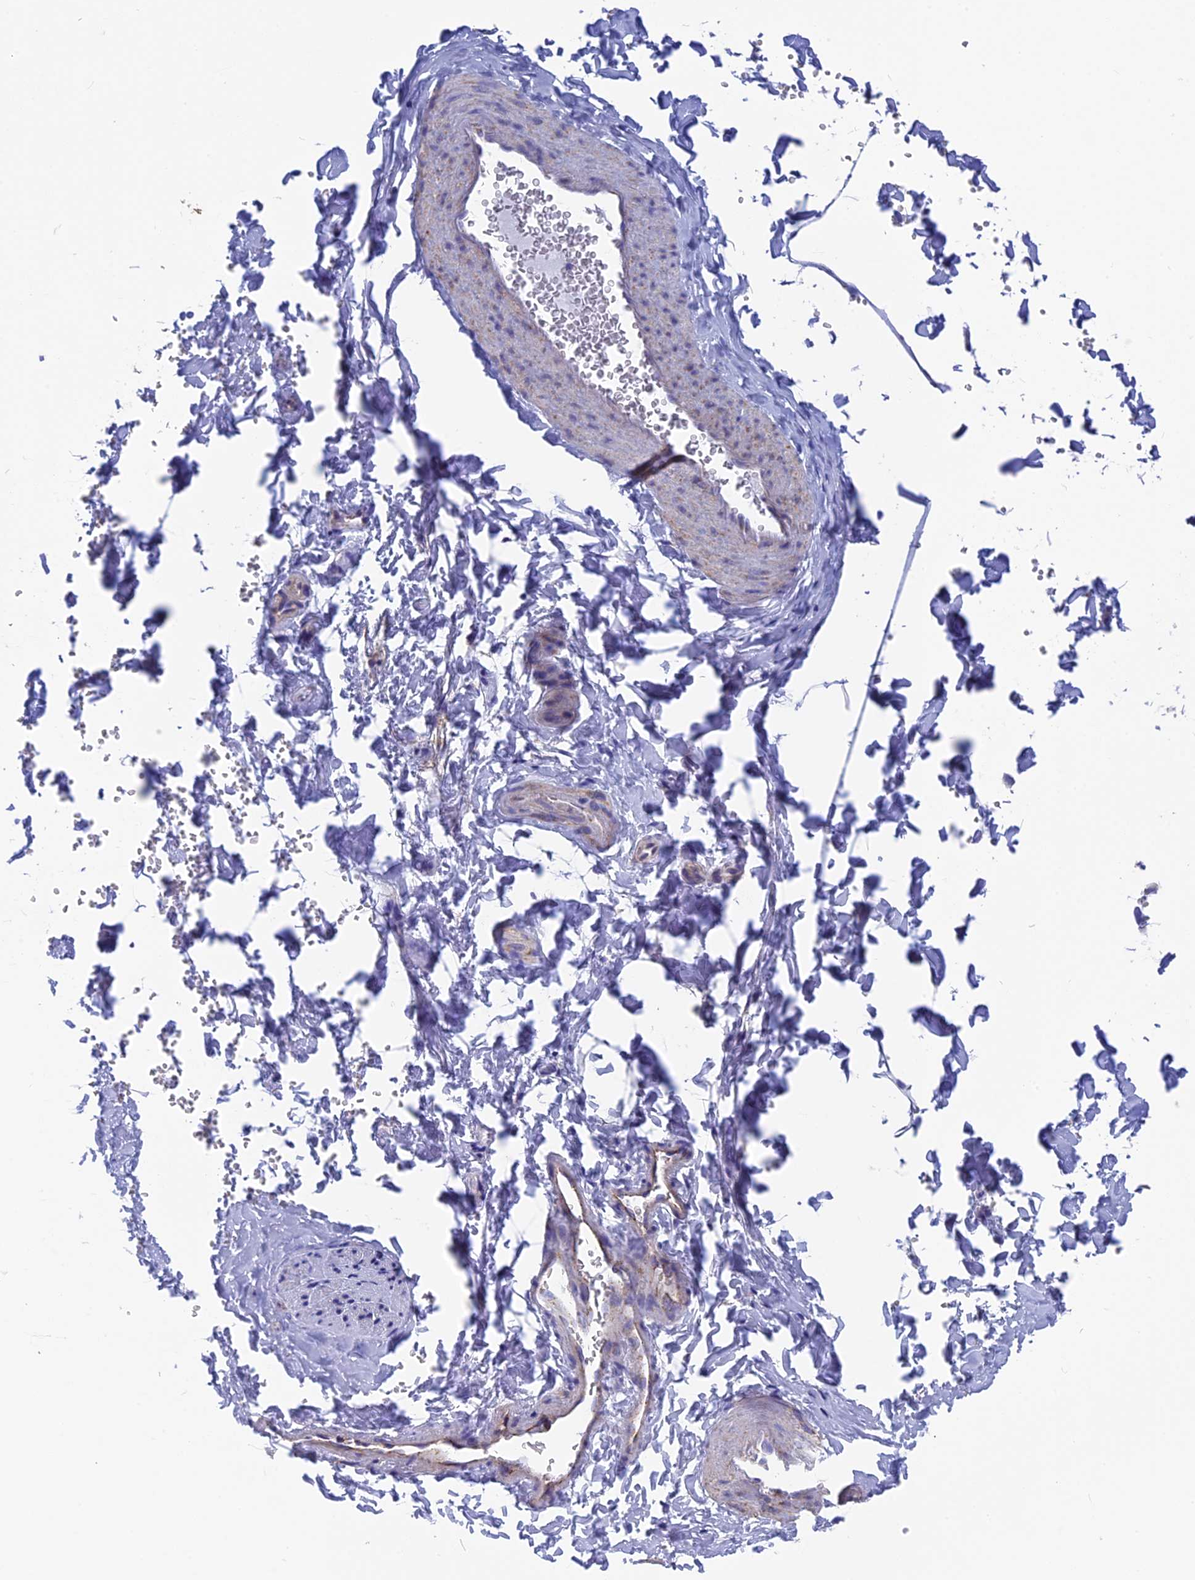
{"staining": {"intensity": "negative", "quantity": "none", "location": "none"}, "tissue": "adipose tissue", "cell_type": "Adipocytes", "image_type": "normal", "snomed": [{"axis": "morphology", "description": "Normal tissue, NOS"}, {"axis": "topography", "description": "Gallbladder"}, {"axis": "topography", "description": "Peripheral nerve tissue"}], "caption": "IHC of unremarkable adipose tissue displays no staining in adipocytes. The staining was performed using DAB (3,3'-diaminobenzidine) to visualize the protein expression in brown, while the nuclei were stained in blue with hematoxylin (Magnification: 20x).", "gene": "AK4P3", "patient": {"sex": "male", "age": 38}}